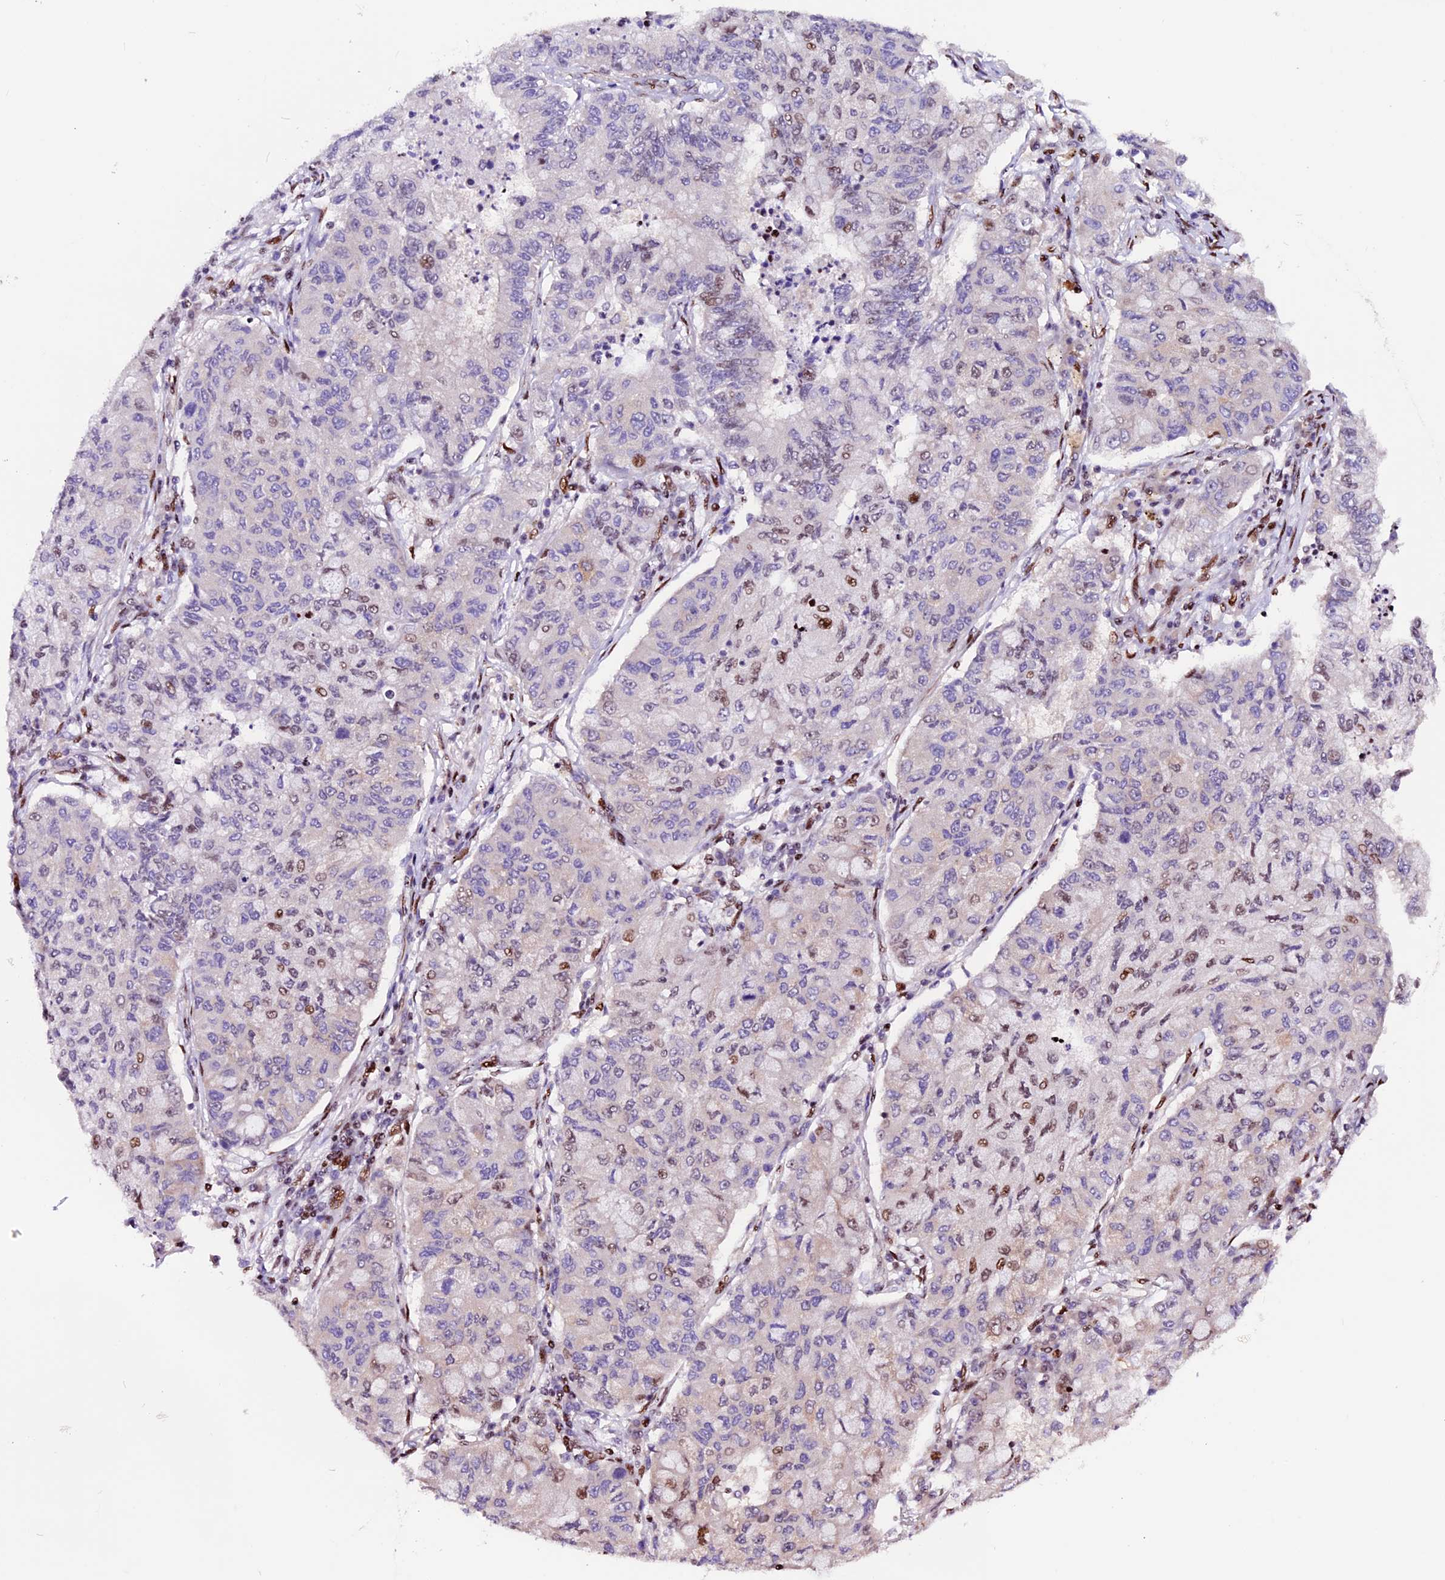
{"staining": {"intensity": "moderate", "quantity": "<25%", "location": "nuclear"}, "tissue": "lung cancer", "cell_type": "Tumor cells", "image_type": "cancer", "snomed": [{"axis": "morphology", "description": "Squamous cell carcinoma, NOS"}, {"axis": "topography", "description": "Lung"}], "caption": "Human lung squamous cell carcinoma stained with a protein marker reveals moderate staining in tumor cells.", "gene": "RINL", "patient": {"sex": "male", "age": 74}}